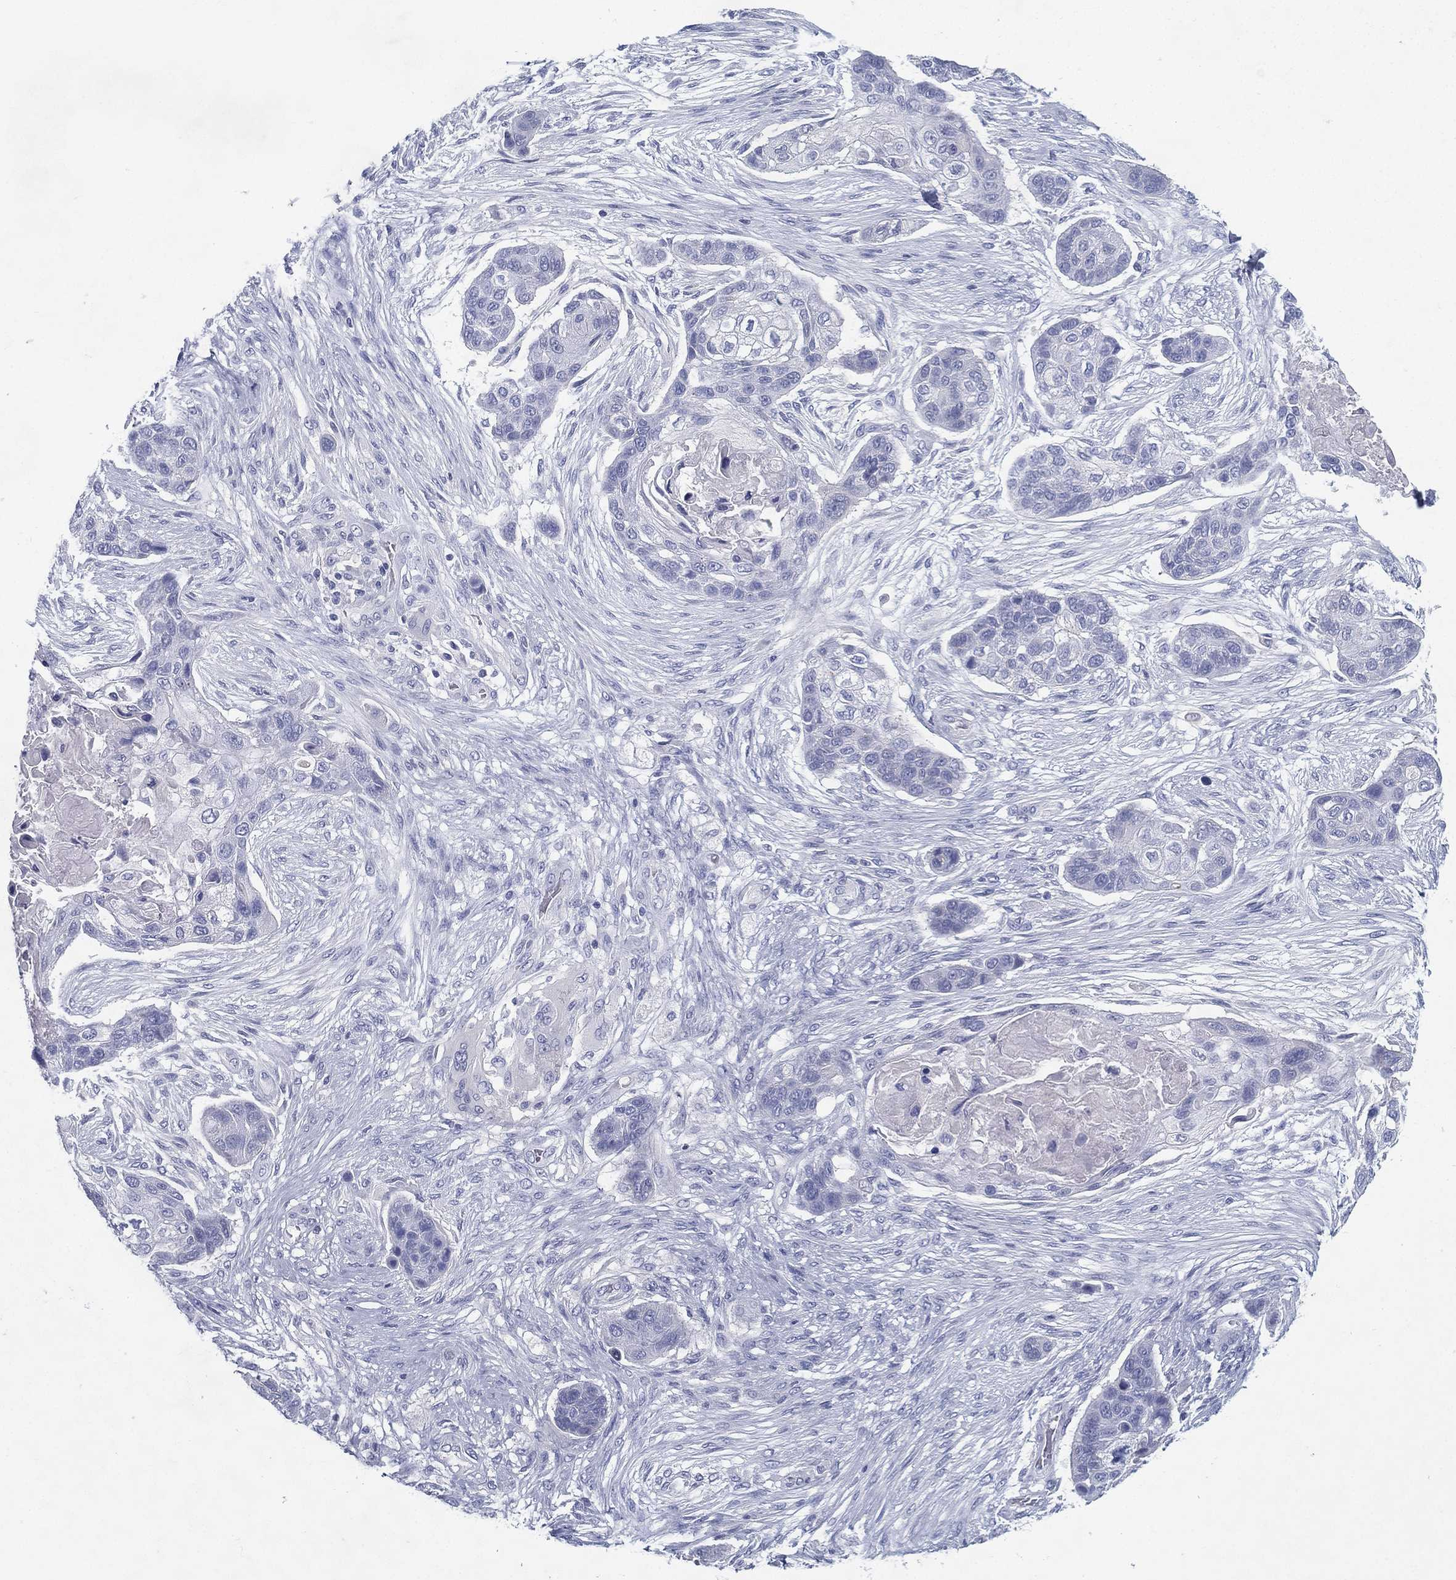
{"staining": {"intensity": "negative", "quantity": "none", "location": "none"}, "tissue": "lung cancer", "cell_type": "Tumor cells", "image_type": "cancer", "snomed": [{"axis": "morphology", "description": "Squamous cell carcinoma, NOS"}, {"axis": "topography", "description": "Lung"}], "caption": "A photomicrograph of squamous cell carcinoma (lung) stained for a protein shows no brown staining in tumor cells. The staining is performed using DAB (3,3'-diaminobenzidine) brown chromogen with nuclei counter-stained in using hematoxylin.", "gene": "RGS13", "patient": {"sex": "male", "age": 69}}